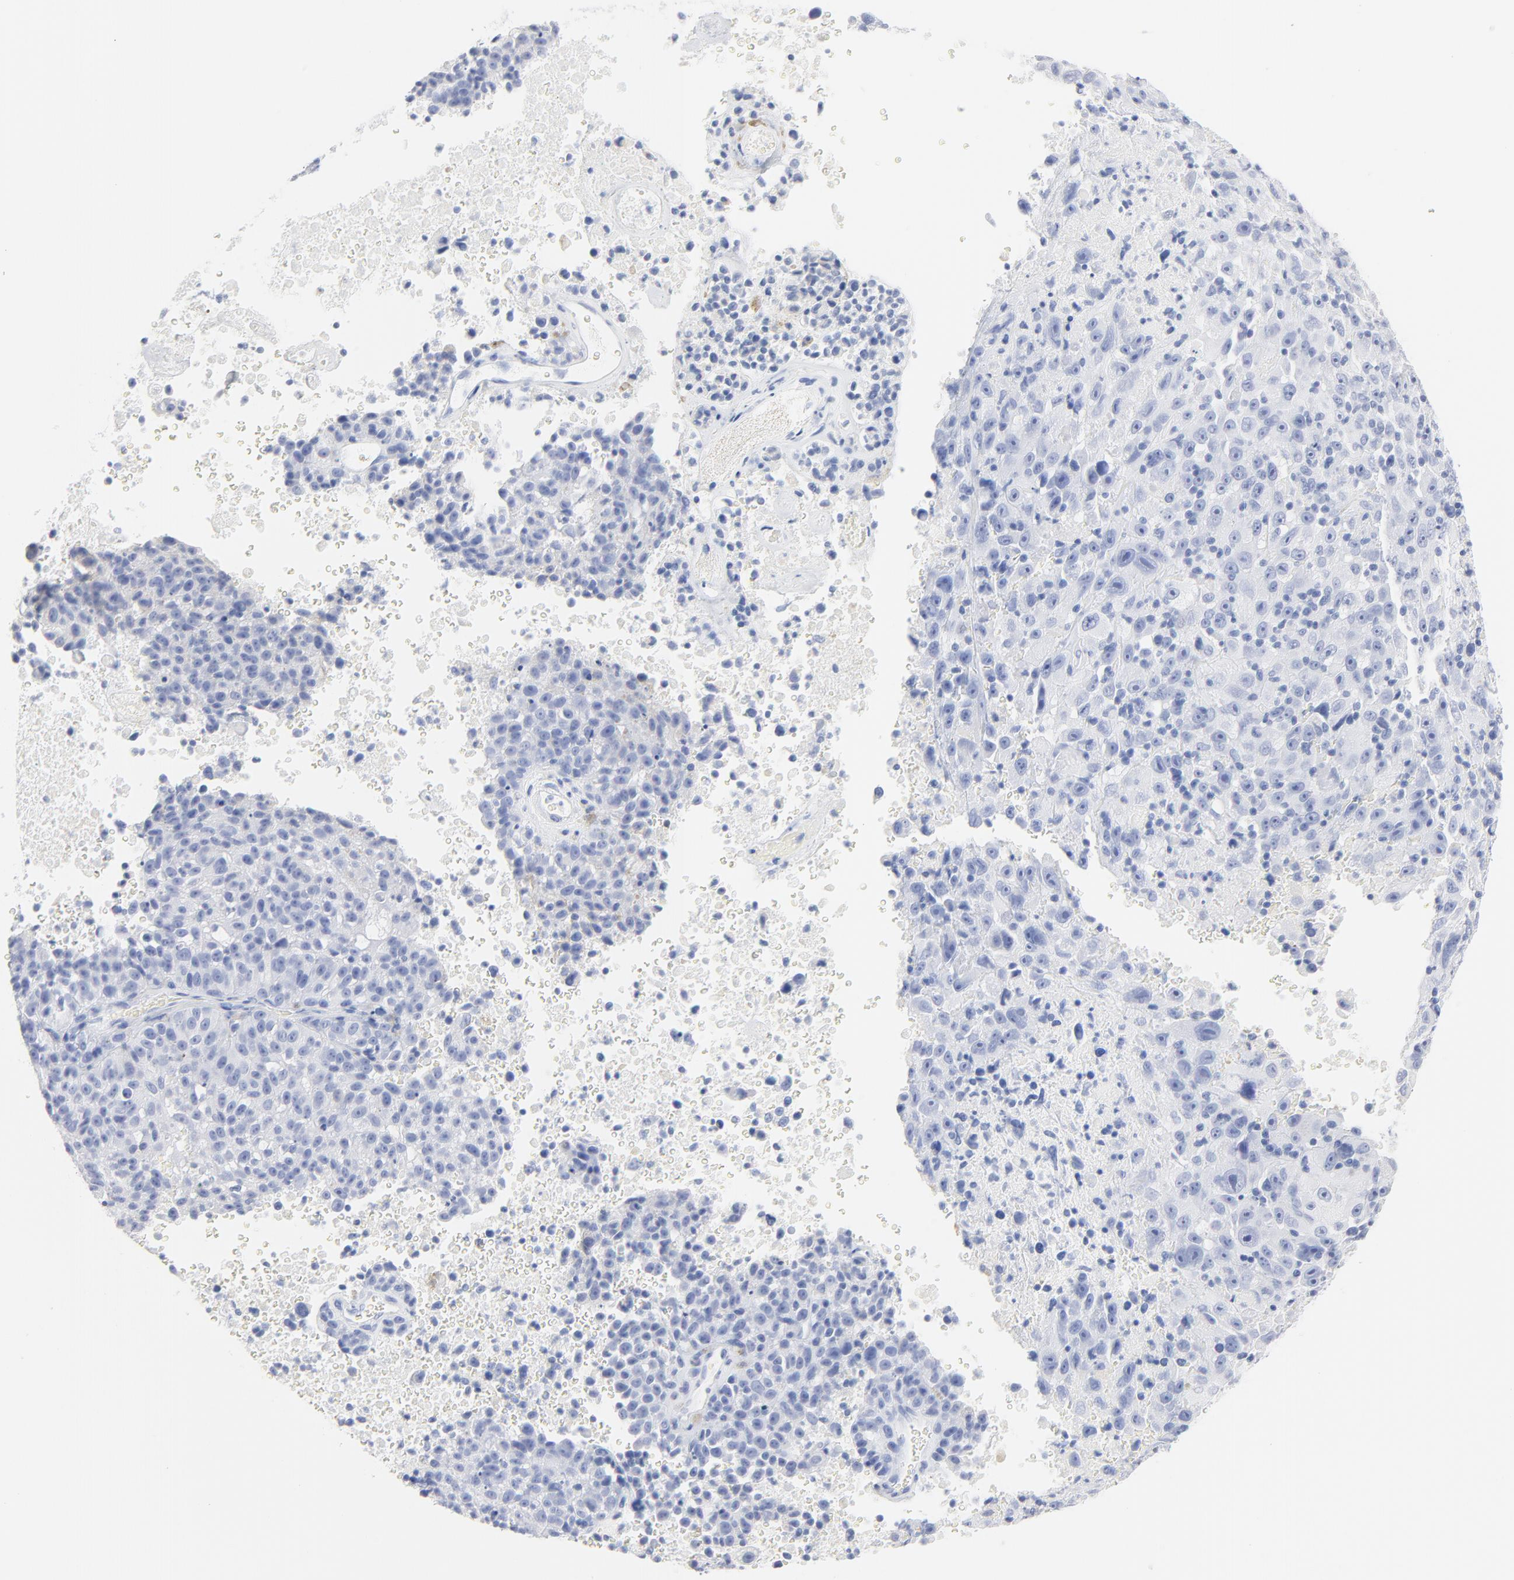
{"staining": {"intensity": "negative", "quantity": "none", "location": "none"}, "tissue": "melanoma", "cell_type": "Tumor cells", "image_type": "cancer", "snomed": [{"axis": "morphology", "description": "Malignant melanoma, Metastatic site"}, {"axis": "topography", "description": "Cerebral cortex"}], "caption": "Tumor cells show no significant expression in malignant melanoma (metastatic site).", "gene": "AGTR1", "patient": {"sex": "female", "age": 52}}